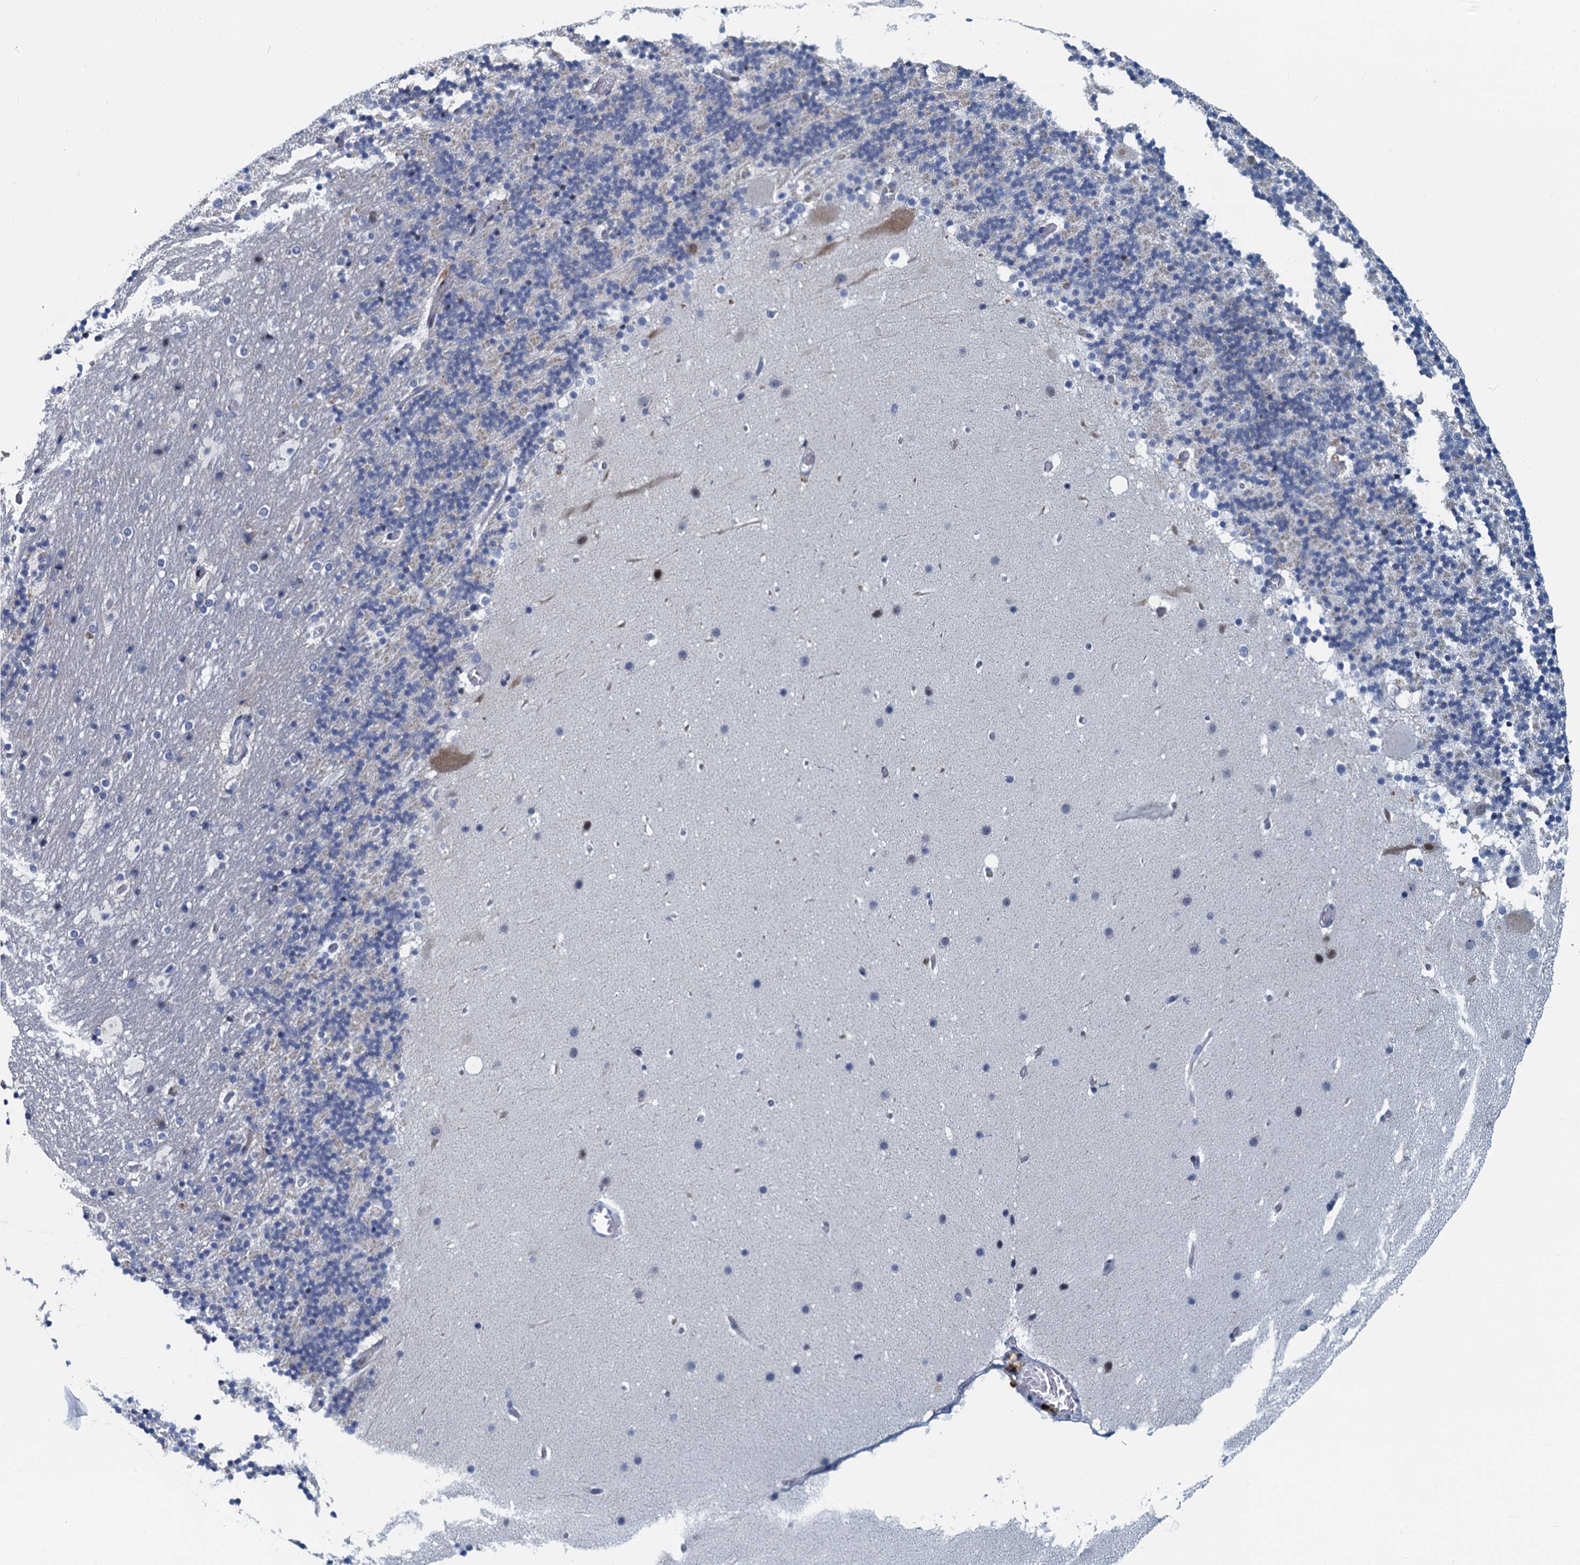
{"staining": {"intensity": "negative", "quantity": "none", "location": "none"}, "tissue": "cerebellum", "cell_type": "Cells in granular layer", "image_type": "normal", "snomed": [{"axis": "morphology", "description": "Normal tissue, NOS"}, {"axis": "topography", "description": "Cerebellum"}], "caption": "Cells in granular layer are negative for protein expression in unremarkable human cerebellum. (DAB (3,3'-diaminobenzidine) immunohistochemistry (IHC), high magnification).", "gene": "ANKRD13D", "patient": {"sex": "male", "age": 57}}